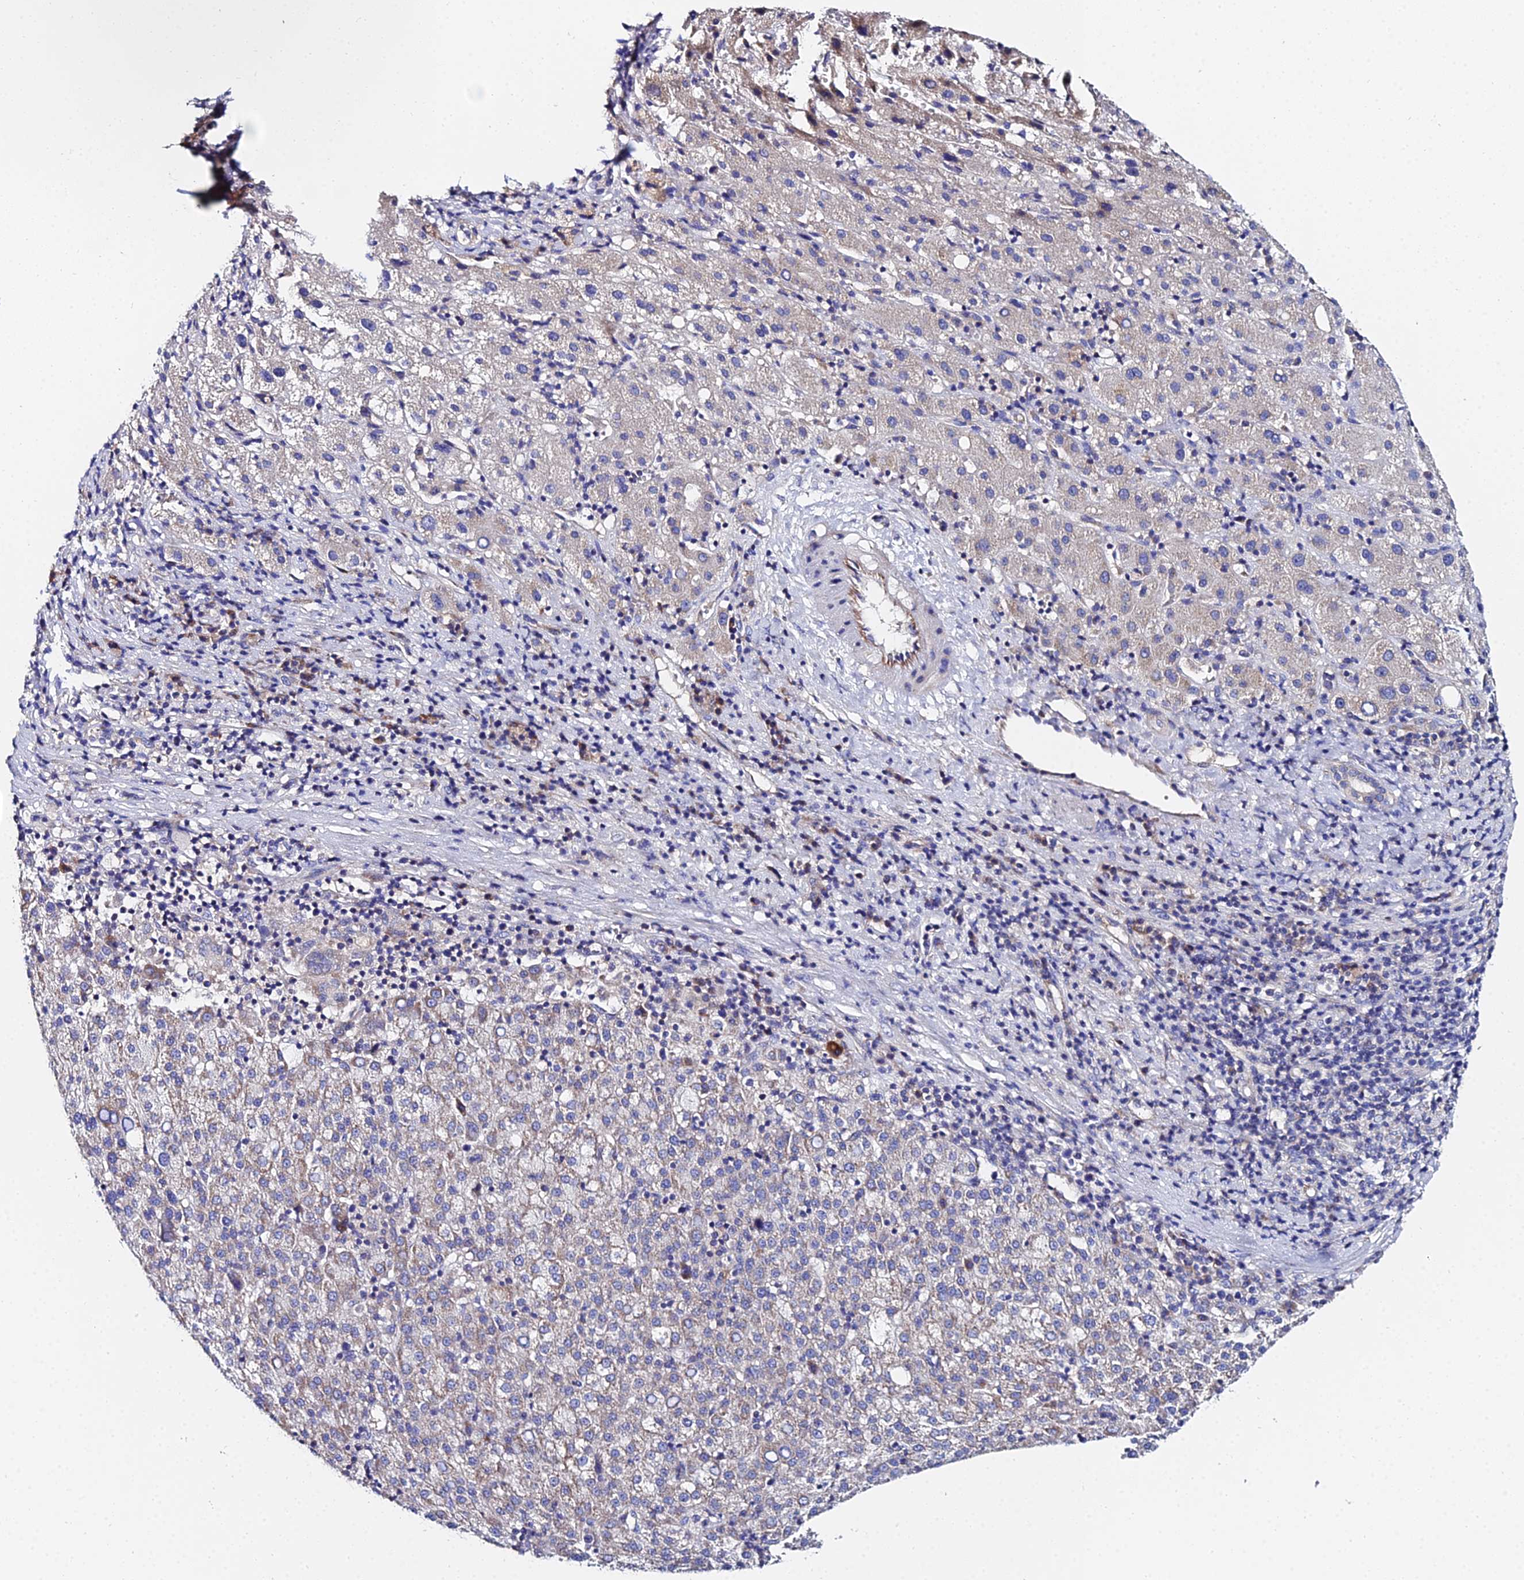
{"staining": {"intensity": "weak", "quantity": "<25%", "location": "cytoplasmic/membranous"}, "tissue": "liver cancer", "cell_type": "Tumor cells", "image_type": "cancer", "snomed": [{"axis": "morphology", "description": "Carcinoma, Hepatocellular, NOS"}, {"axis": "topography", "description": "Liver"}], "caption": "Liver hepatocellular carcinoma was stained to show a protein in brown. There is no significant positivity in tumor cells.", "gene": "UBE2L3", "patient": {"sex": "female", "age": 58}}